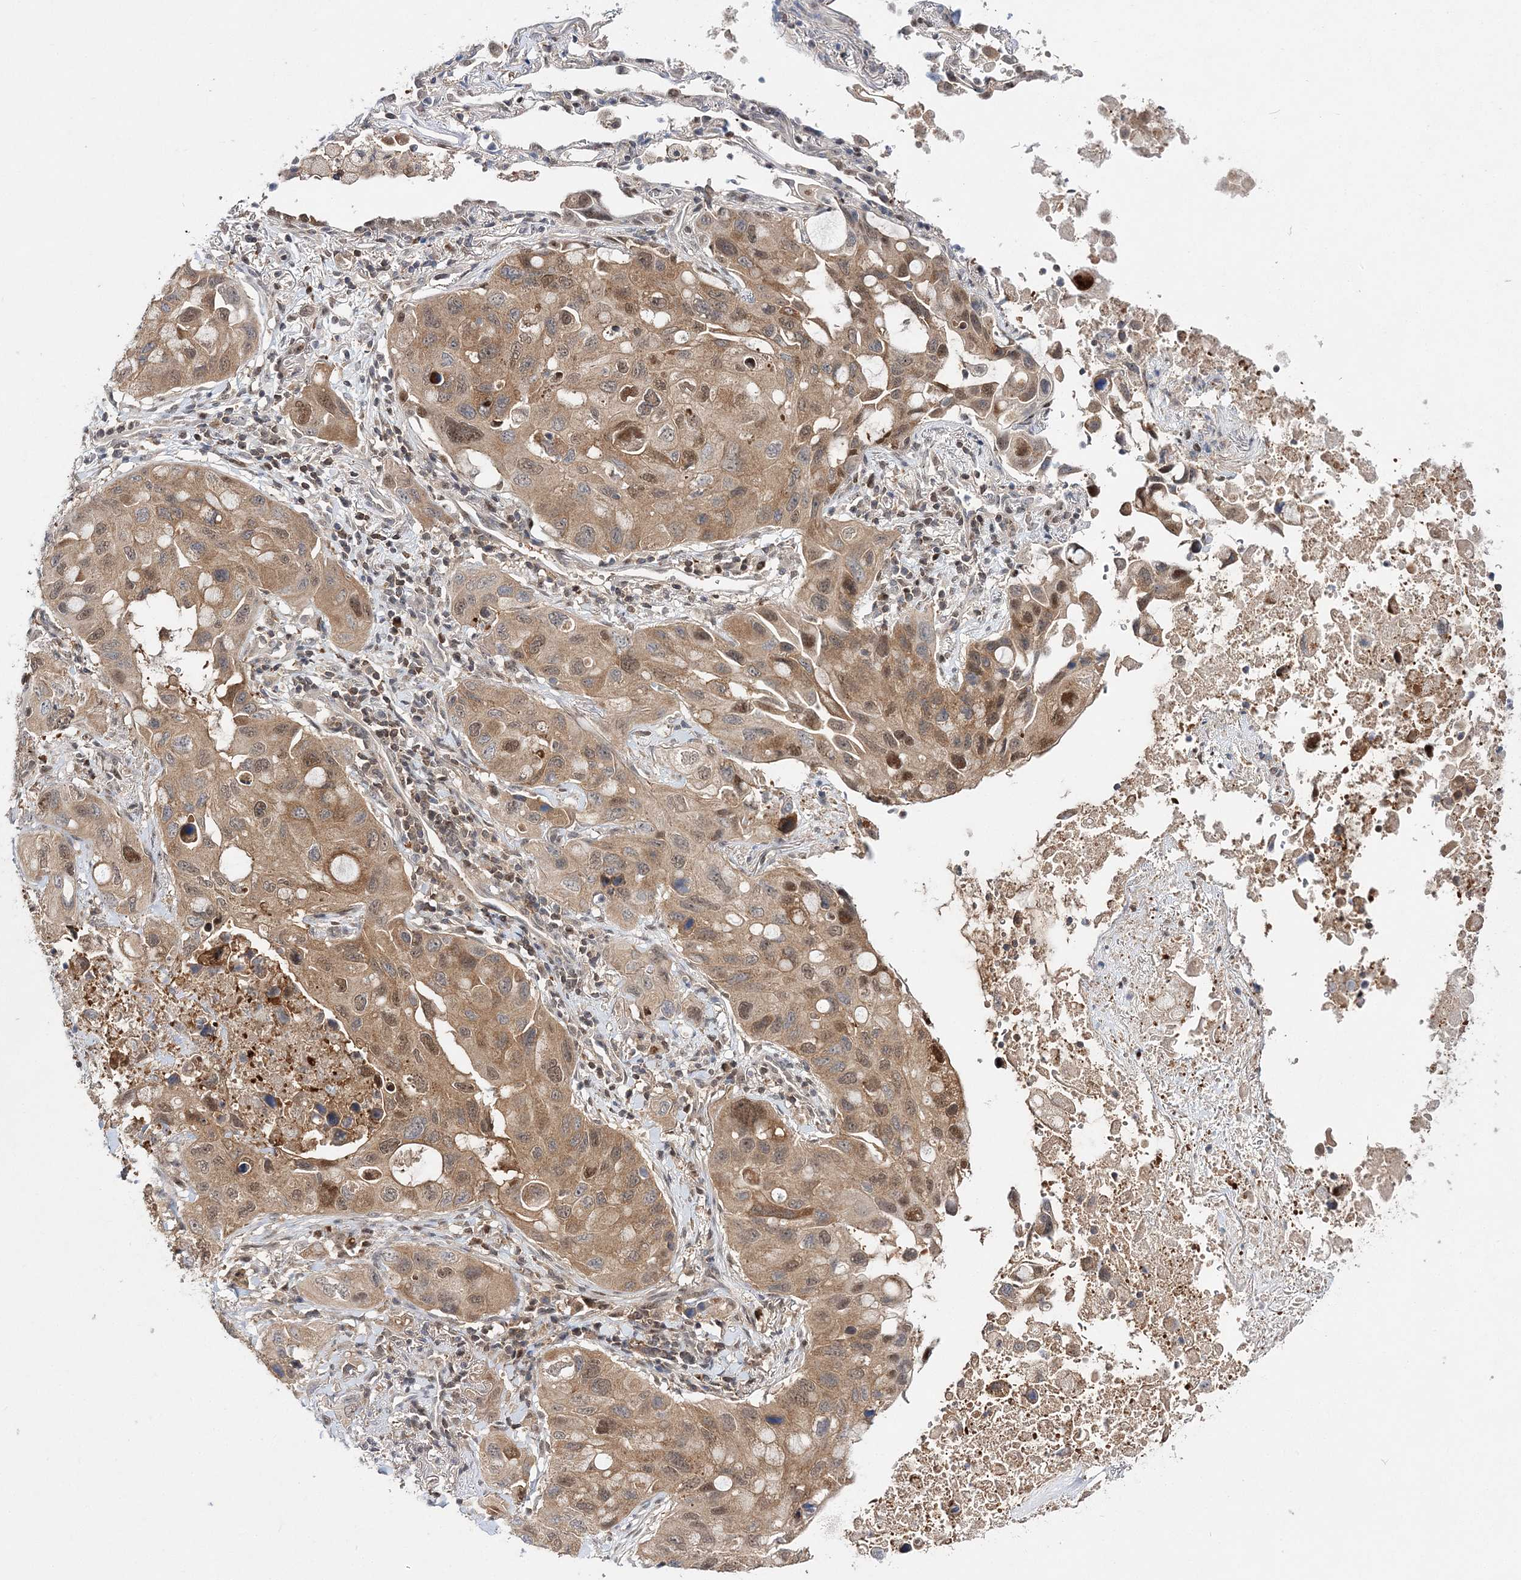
{"staining": {"intensity": "moderate", "quantity": ">75%", "location": "cytoplasmic/membranous,nuclear"}, "tissue": "lung cancer", "cell_type": "Tumor cells", "image_type": "cancer", "snomed": [{"axis": "morphology", "description": "Squamous cell carcinoma, NOS"}, {"axis": "topography", "description": "Lung"}], "caption": "Immunohistochemistry histopathology image of neoplastic tissue: human lung cancer (squamous cell carcinoma) stained using IHC exhibits medium levels of moderate protein expression localized specifically in the cytoplasmic/membranous and nuclear of tumor cells, appearing as a cytoplasmic/membranous and nuclear brown color.", "gene": "NIF3L1", "patient": {"sex": "female", "age": 73}}